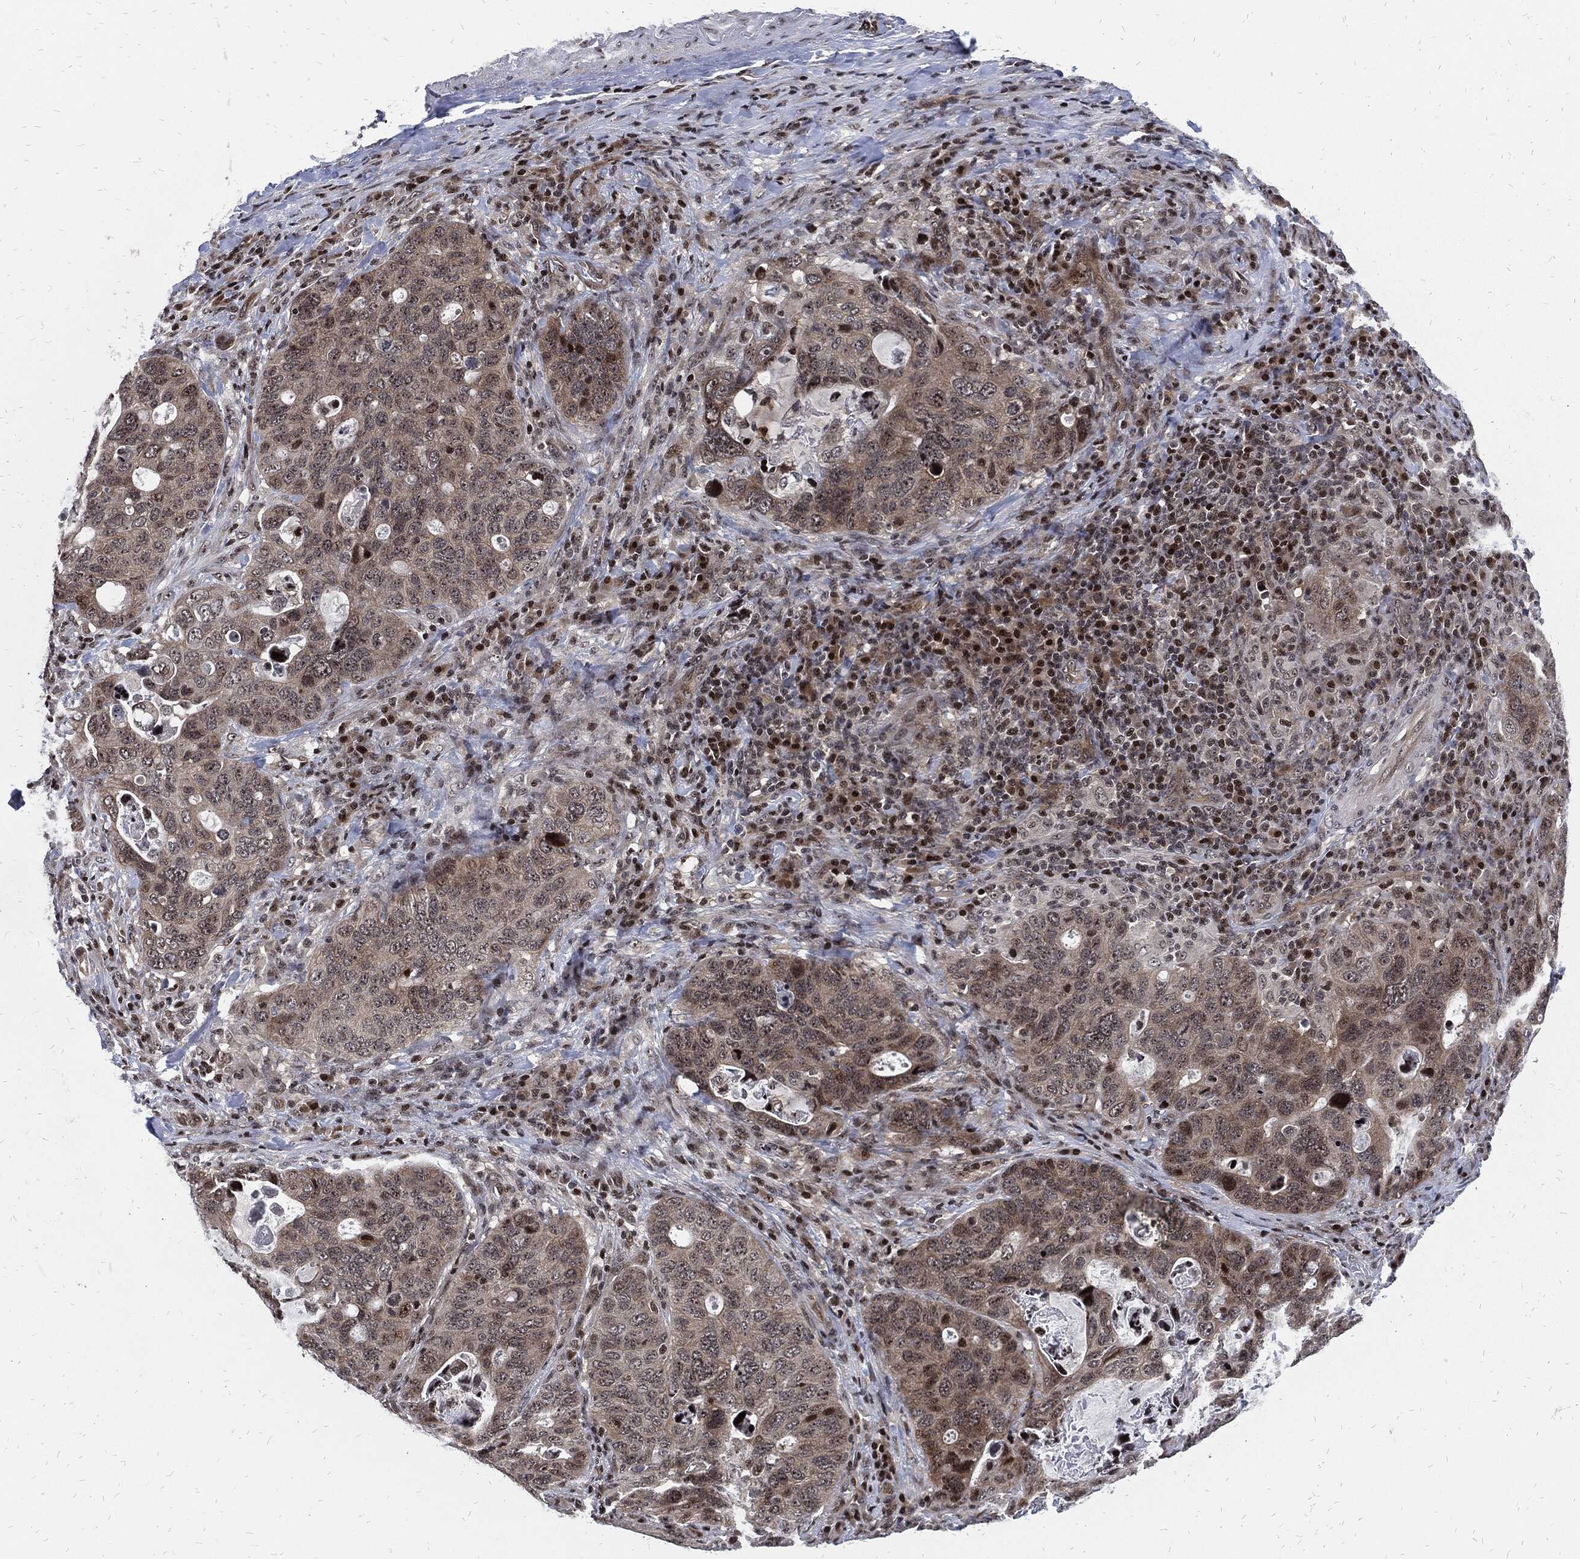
{"staining": {"intensity": "moderate", "quantity": "<25%", "location": "nuclear"}, "tissue": "stomach cancer", "cell_type": "Tumor cells", "image_type": "cancer", "snomed": [{"axis": "morphology", "description": "Adenocarcinoma, NOS"}, {"axis": "topography", "description": "Stomach"}], "caption": "Immunohistochemistry (IHC) histopathology image of human stomach cancer stained for a protein (brown), which demonstrates low levels of moderate nuclear staining in about <25% of tumor cells.", "gene": "ZNF775", "patient": {"sex": "male", "age": 54}}